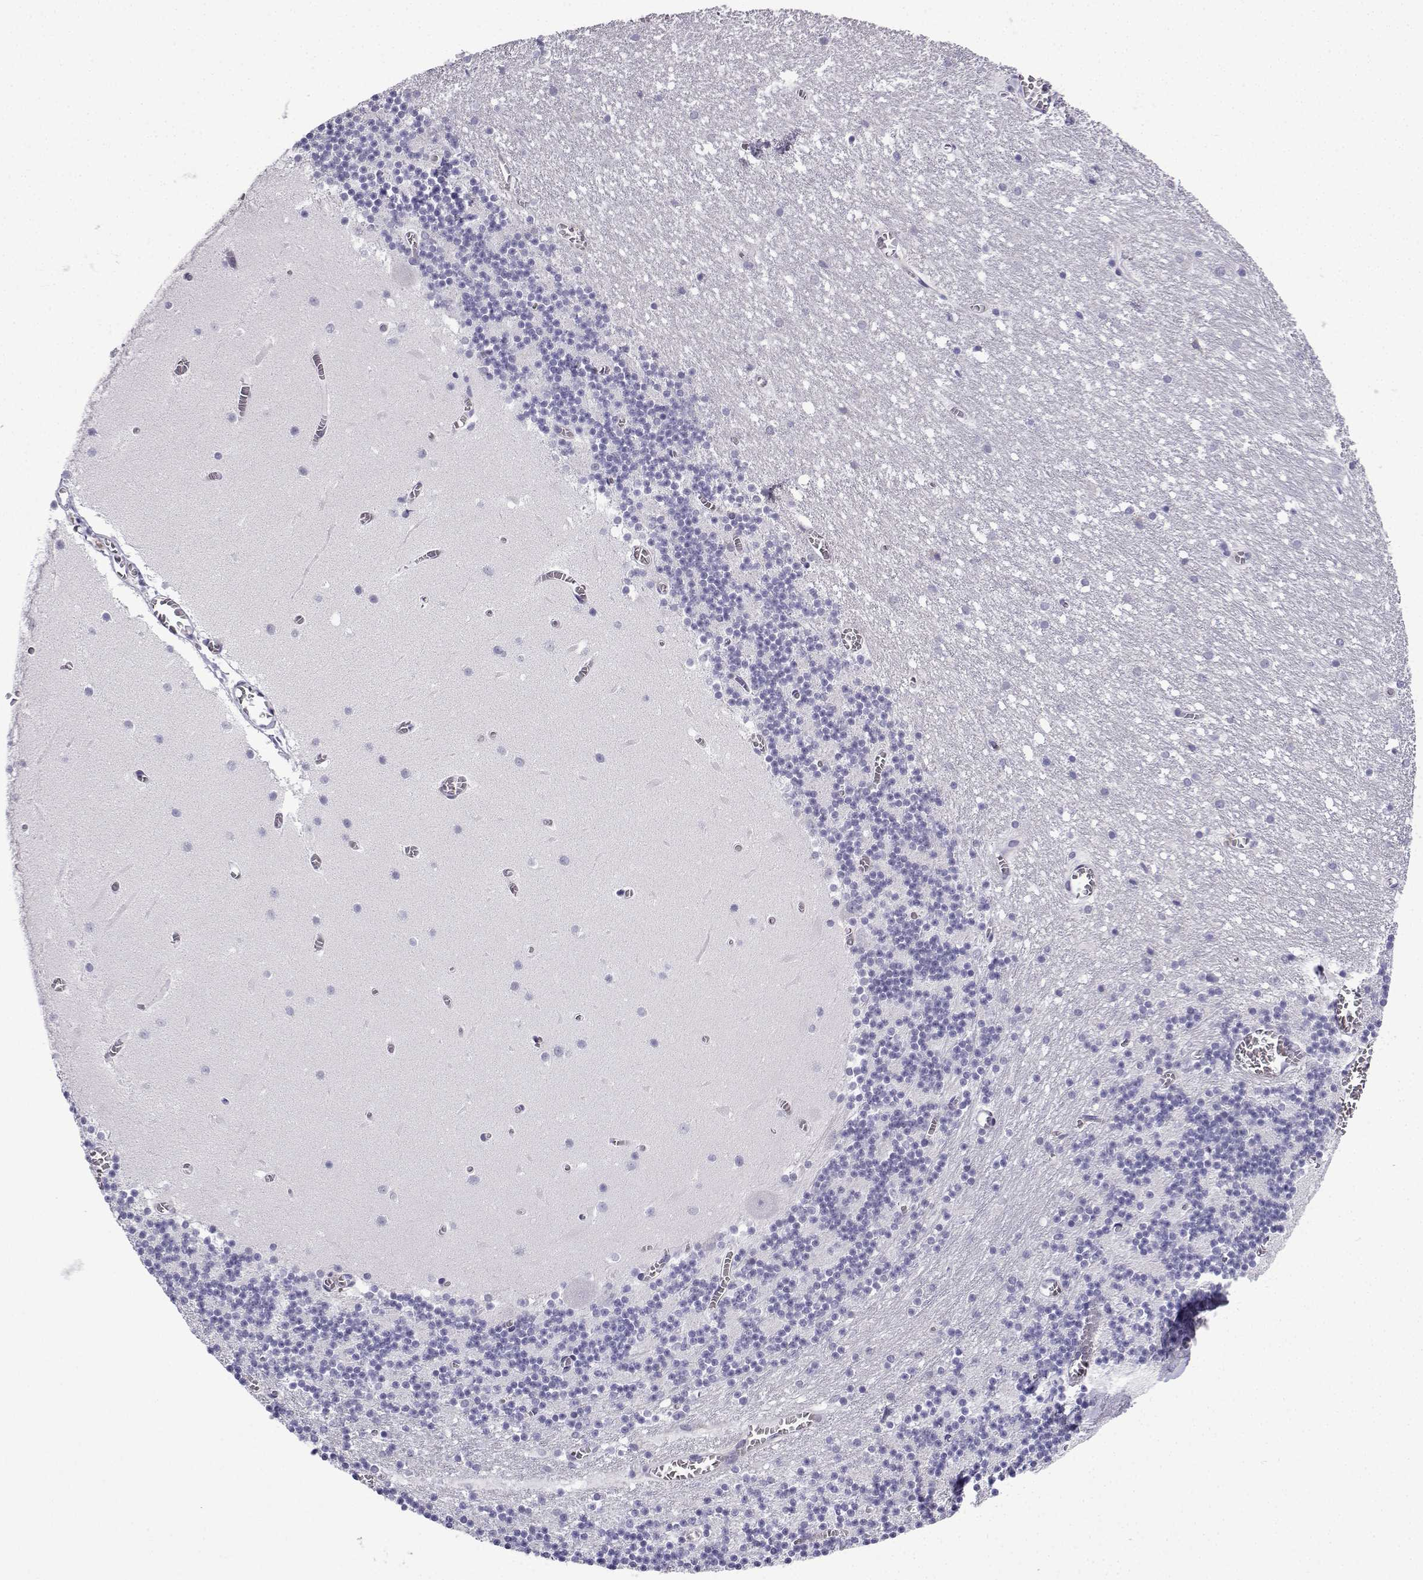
{"staining": {"intensity": "negative", "quantity": "none", "location": "none"}, "tissue": "cerebellum", "cell_type": "Cells in granular layer", "image_type": "normal", "snomed": [{"axis": "morphology", "description": "Normal tissue, NOS"}, {"axis": "topography", "description": "Cerebellum"}], "caption": "Immunohistochemistry histopathology image of normal cerebellum: human cerebellum stained with DAB (3,3'-diaminobenzidine) reveals no significant protein expression in cells in granular layer.", "gene": "ACRBP", "patient": {"sex": "female", "age": 28}}